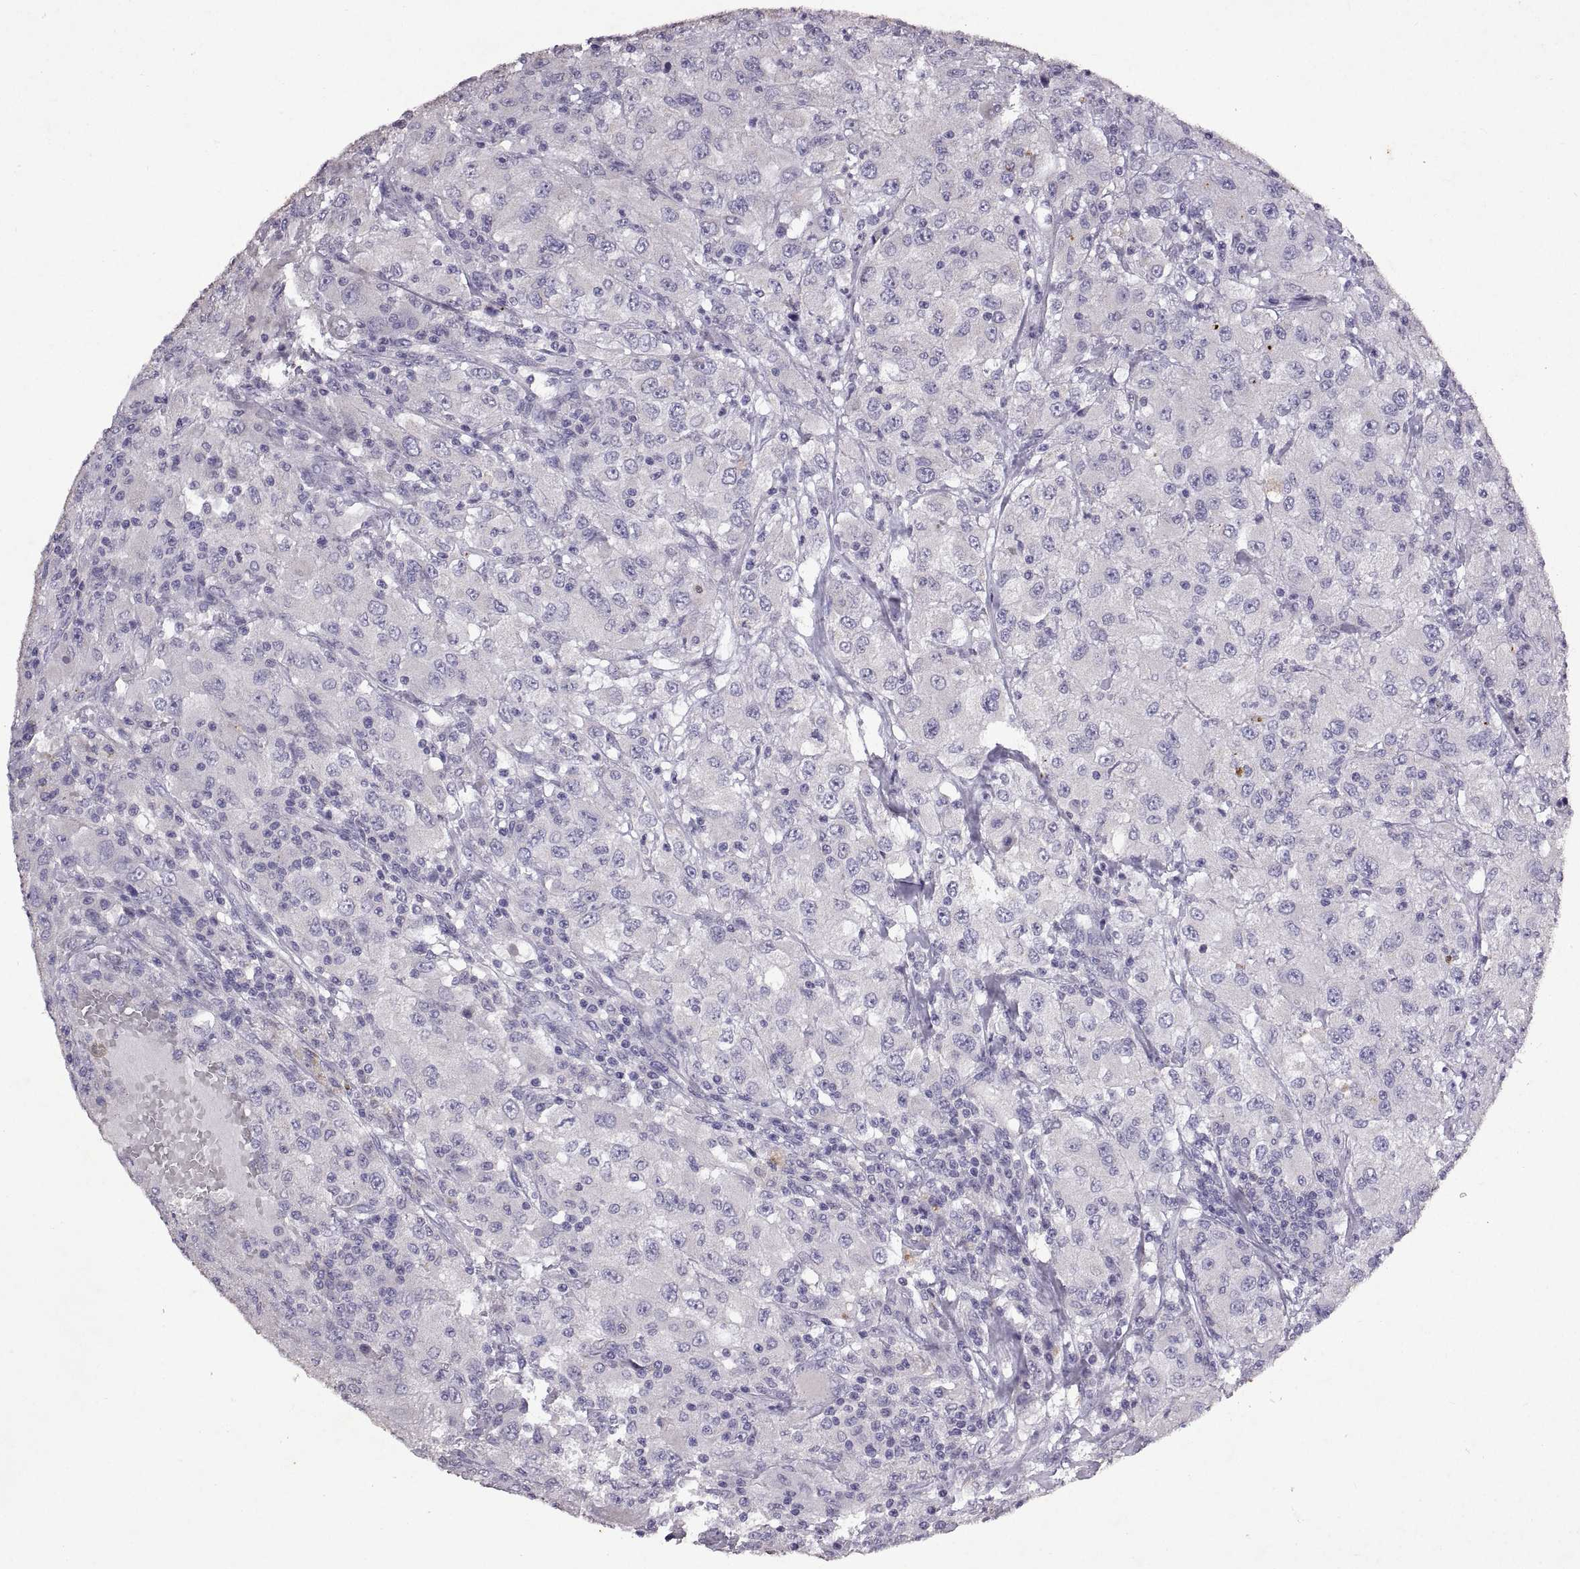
{"staining": {"intensity": "negative", "quantity": "none", "location": "none"}, "tissue": "renal cancer", "cell_type": "Tumor cells", "image_type": "cancer", "snomed": [{"axis": "morphology", "description": "Adenocarcinoma, NOS"}, {"axis": "topography", "description": "Kidney"}], "caption": "The micrograph displays no significant expression in tumor cells of renal cancer.", "gene": "DEFB136", "patient": {"sex": "female", "age": 67}}